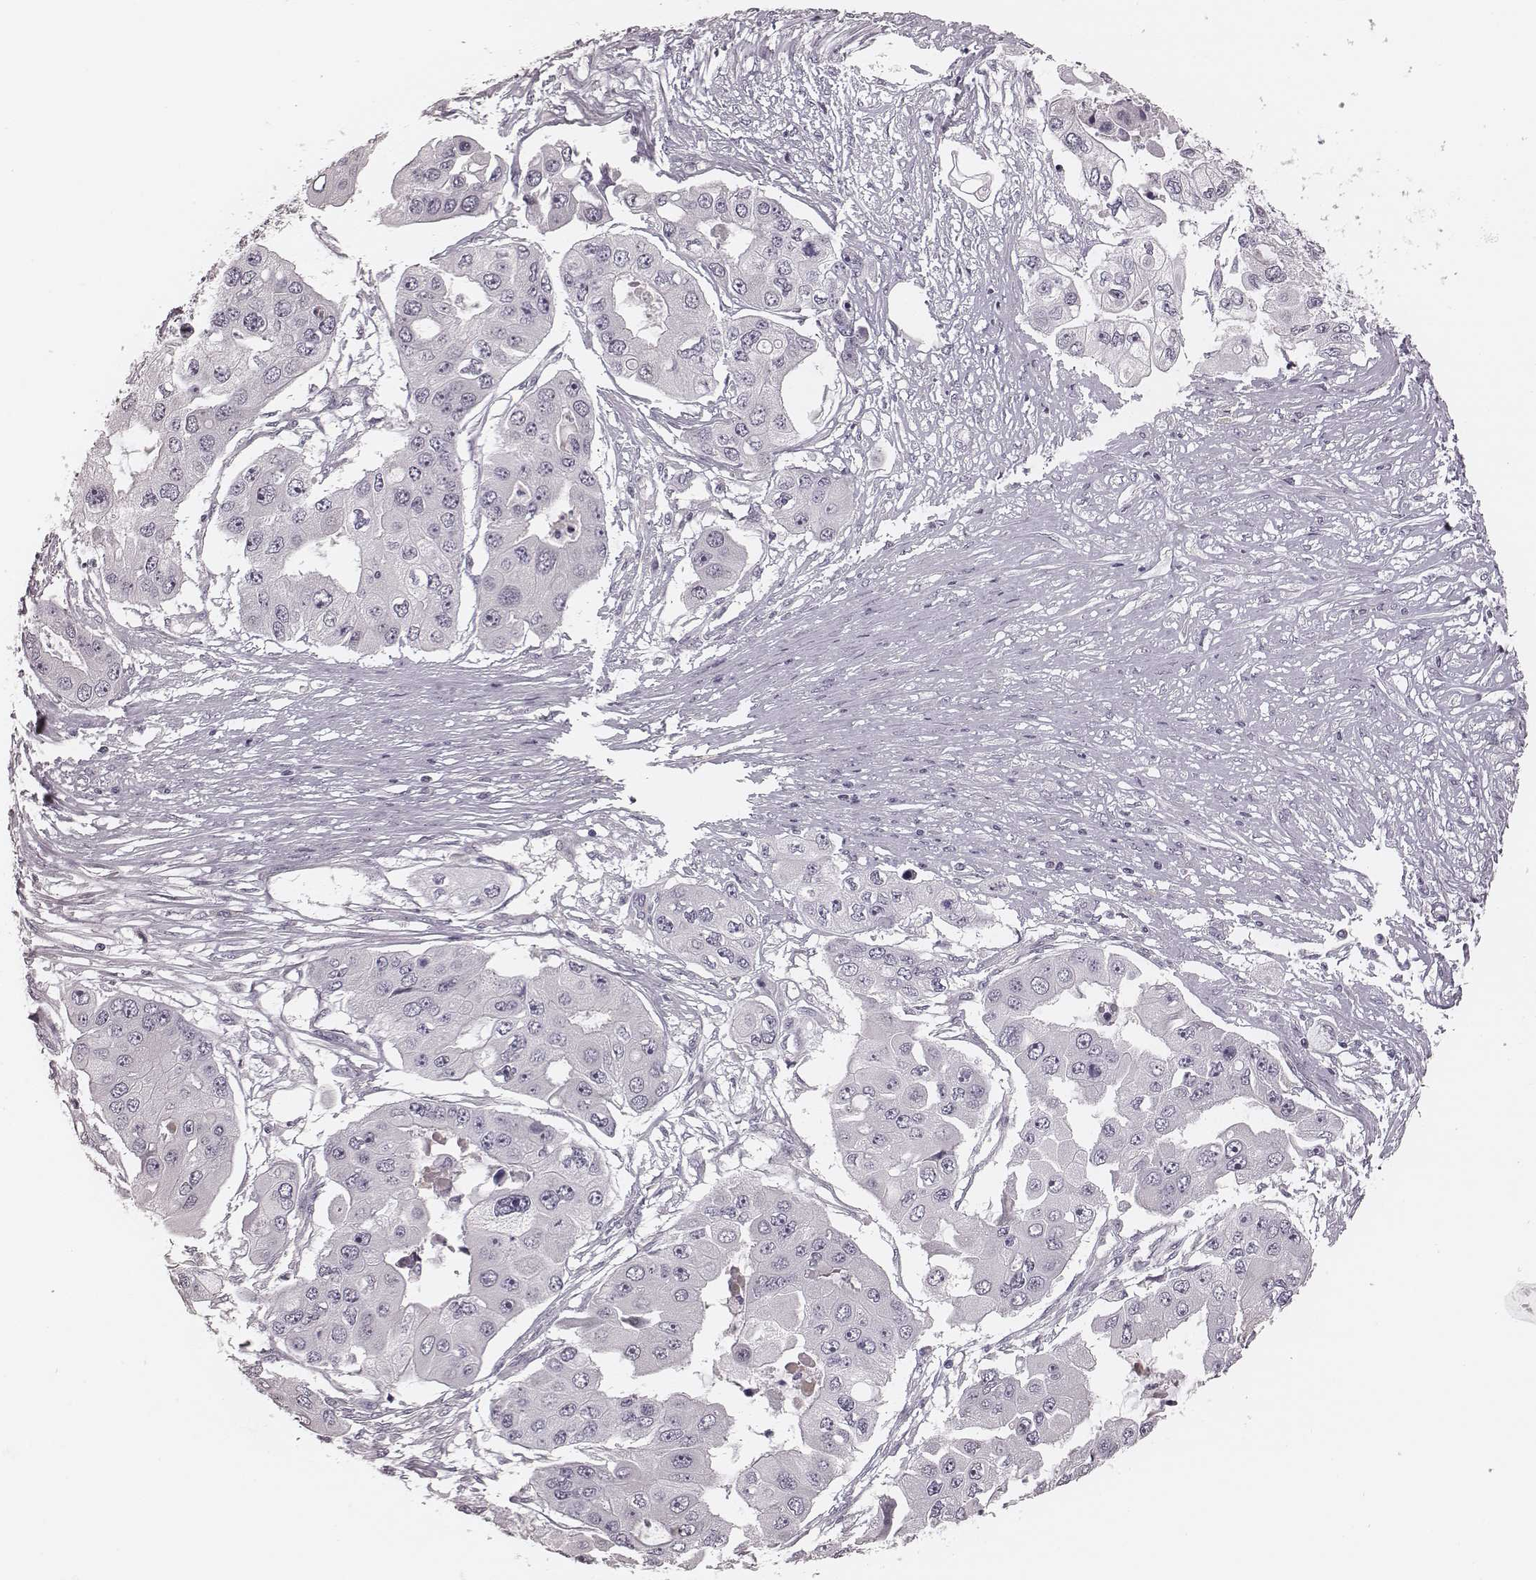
{"staining": {"intensity": "negative", "quantity": "none", "location": "none"}, "tissue": "ovarian cancer", "cell_type": "Tumor cells", "image_type": "cancer", "snomed": [{"axis": "morphology", "description": "Cystadenocarcinoma, serous, NOS"}, {"axis": "topography", "description": "Ovary"}], "caption": "Ovarian serous cystadenocarcinoma stained for a protein using IHC shows no expression tumor cells.", "gene": "S100Z", "patient": {"sex": "female", "age": 56}}